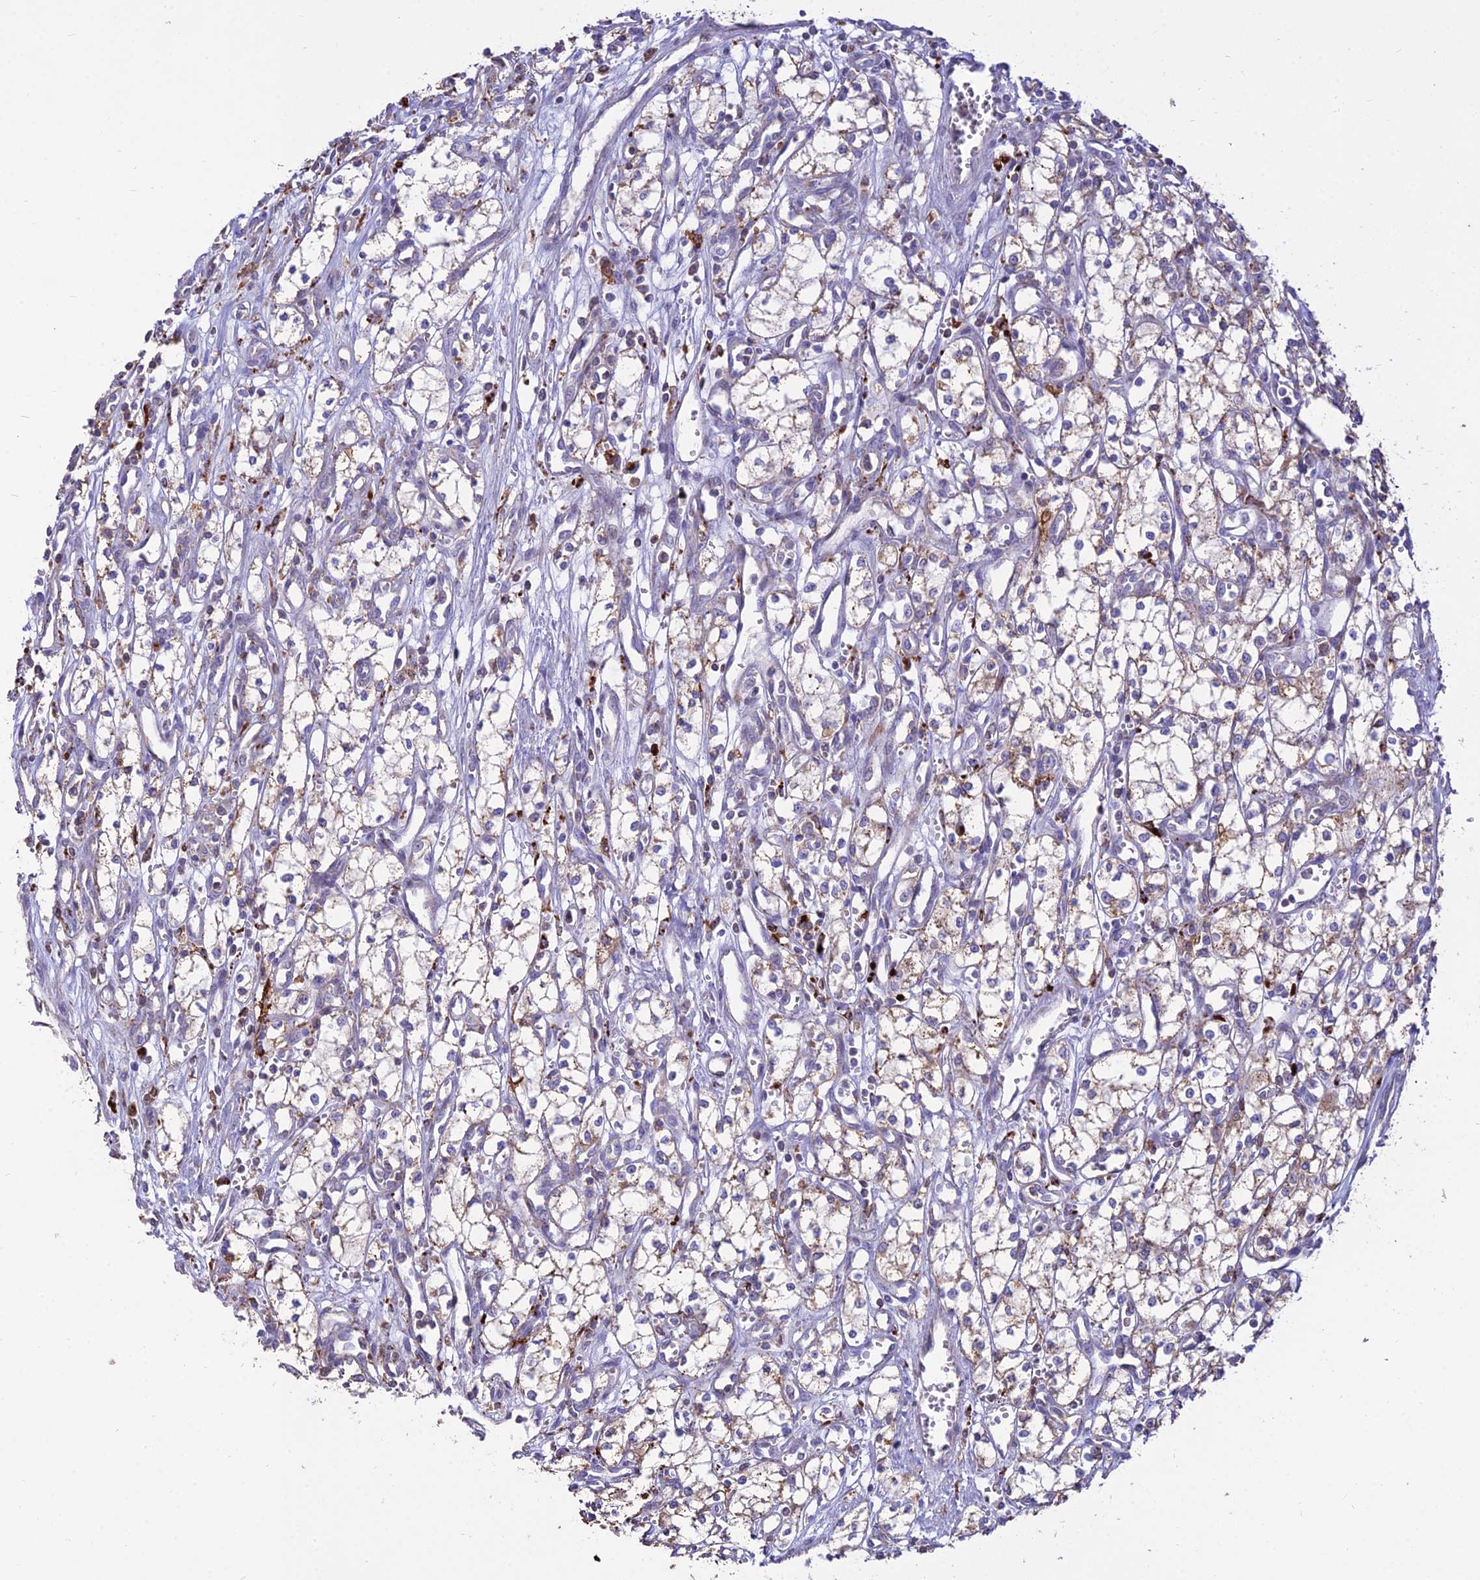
{"staining": {"intensity": "weak", "quantity": "25%-75%", "location": "cytoplasmic/membranous"}, "tissue": "renal cancer", "cell_type": "Tumor cells", "image_type": "cancer", "snomed": [{"axis": "morphology", "description": "Adenocarcinoma, NOS"}, {"axis": "topography", "description": "Kidney"}], "caption": "Immunohistochemistry (IHC) of human renal cancer shows low levels of weak cytoplasmic/membranous expression in about 25%-75% of tumor cells.", "gene": "PNLIPRP3", "patient": {"sex": "male", "age": 59}}